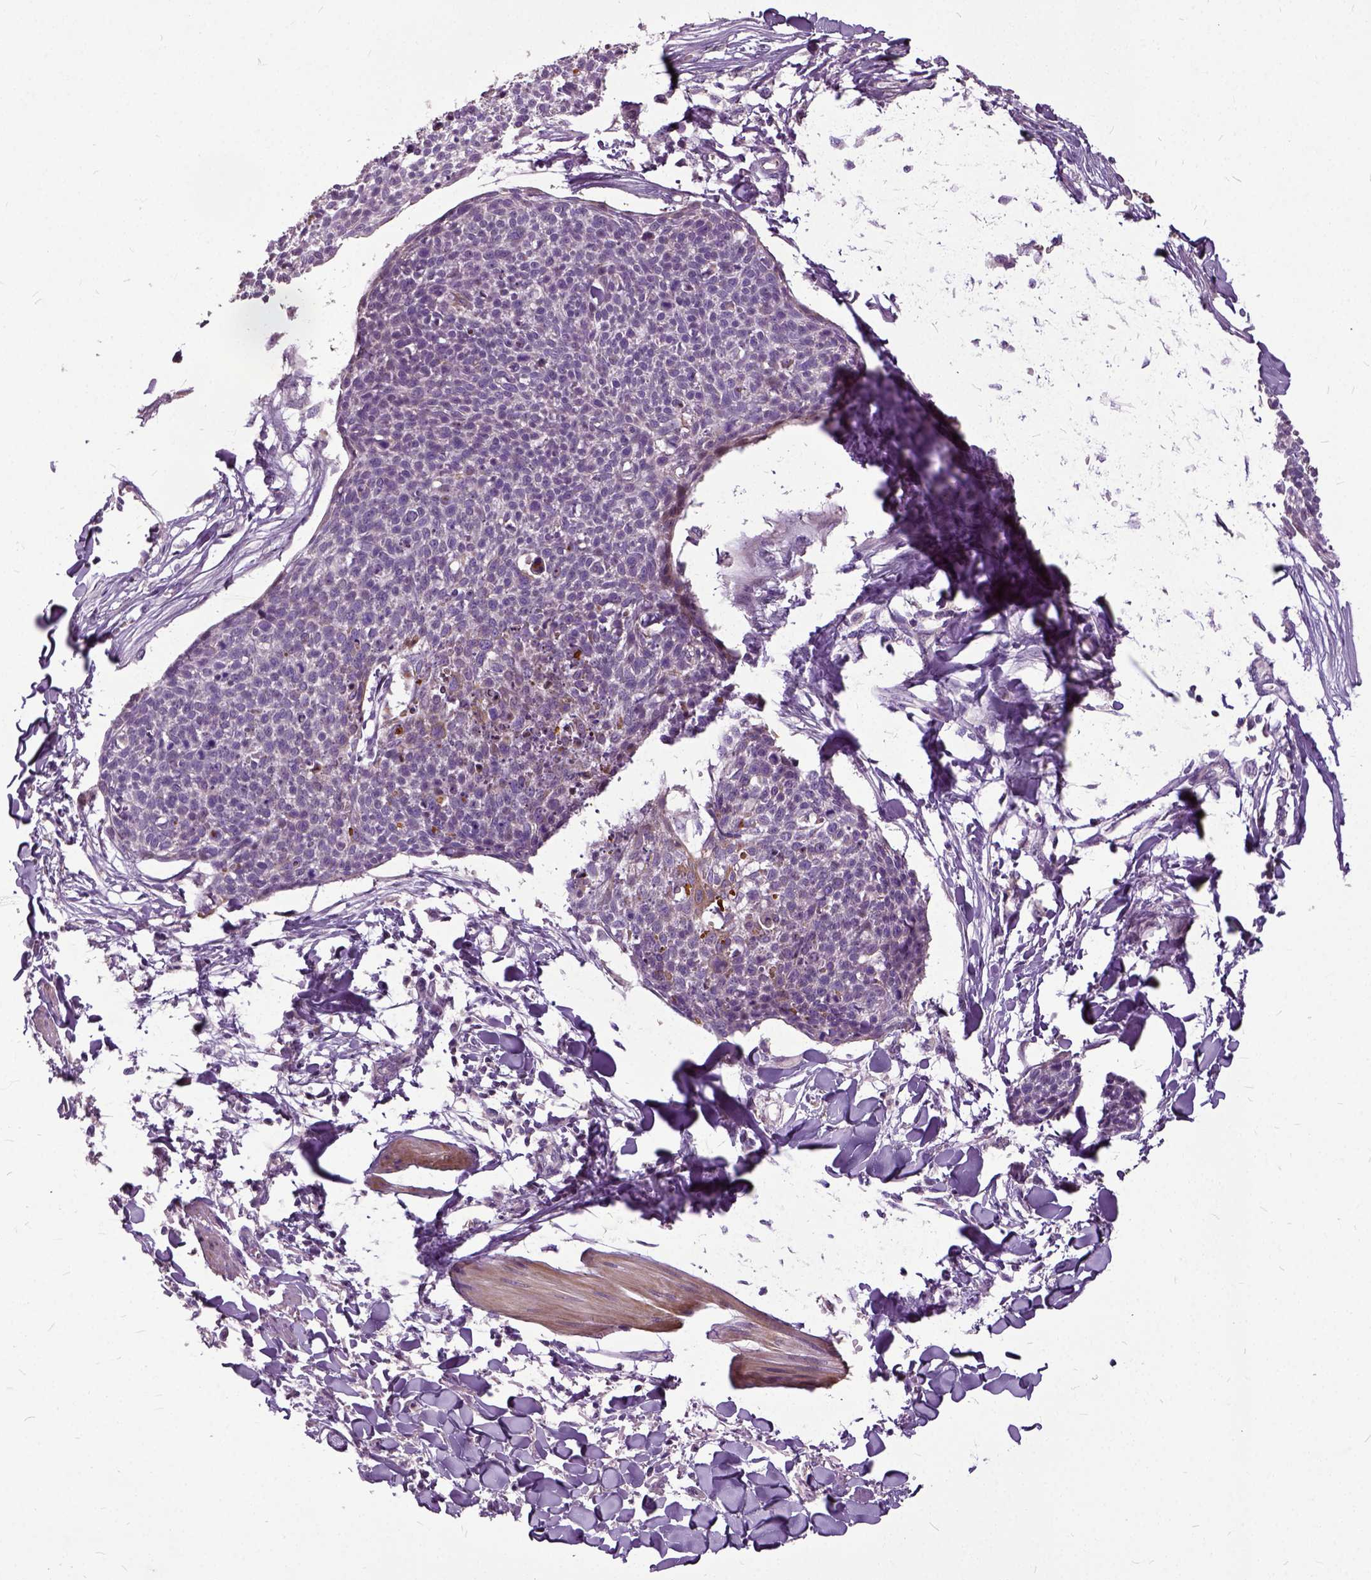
{"staining": {"intensity": "negative", "quantity": "none", "location": "none"}, "tissue": "skin cancer", "cell_type": "Tumor cells", "image_type": "cancer", "snomed": [{"axis": "morphology", "description": "Squamous cell carcinoma, NOS"}, {"axis": "topography", "description": "Skin"}, {"axis": "topography", "description": "Vulva"}], "caption": "Histopathology image shows no significant protein expression in tumor cells of skin cancer. (IHC, brightfield microscopy, high magnification).", "gene": "ILRUN", "patient": {"sex": "female", "age": 75}}